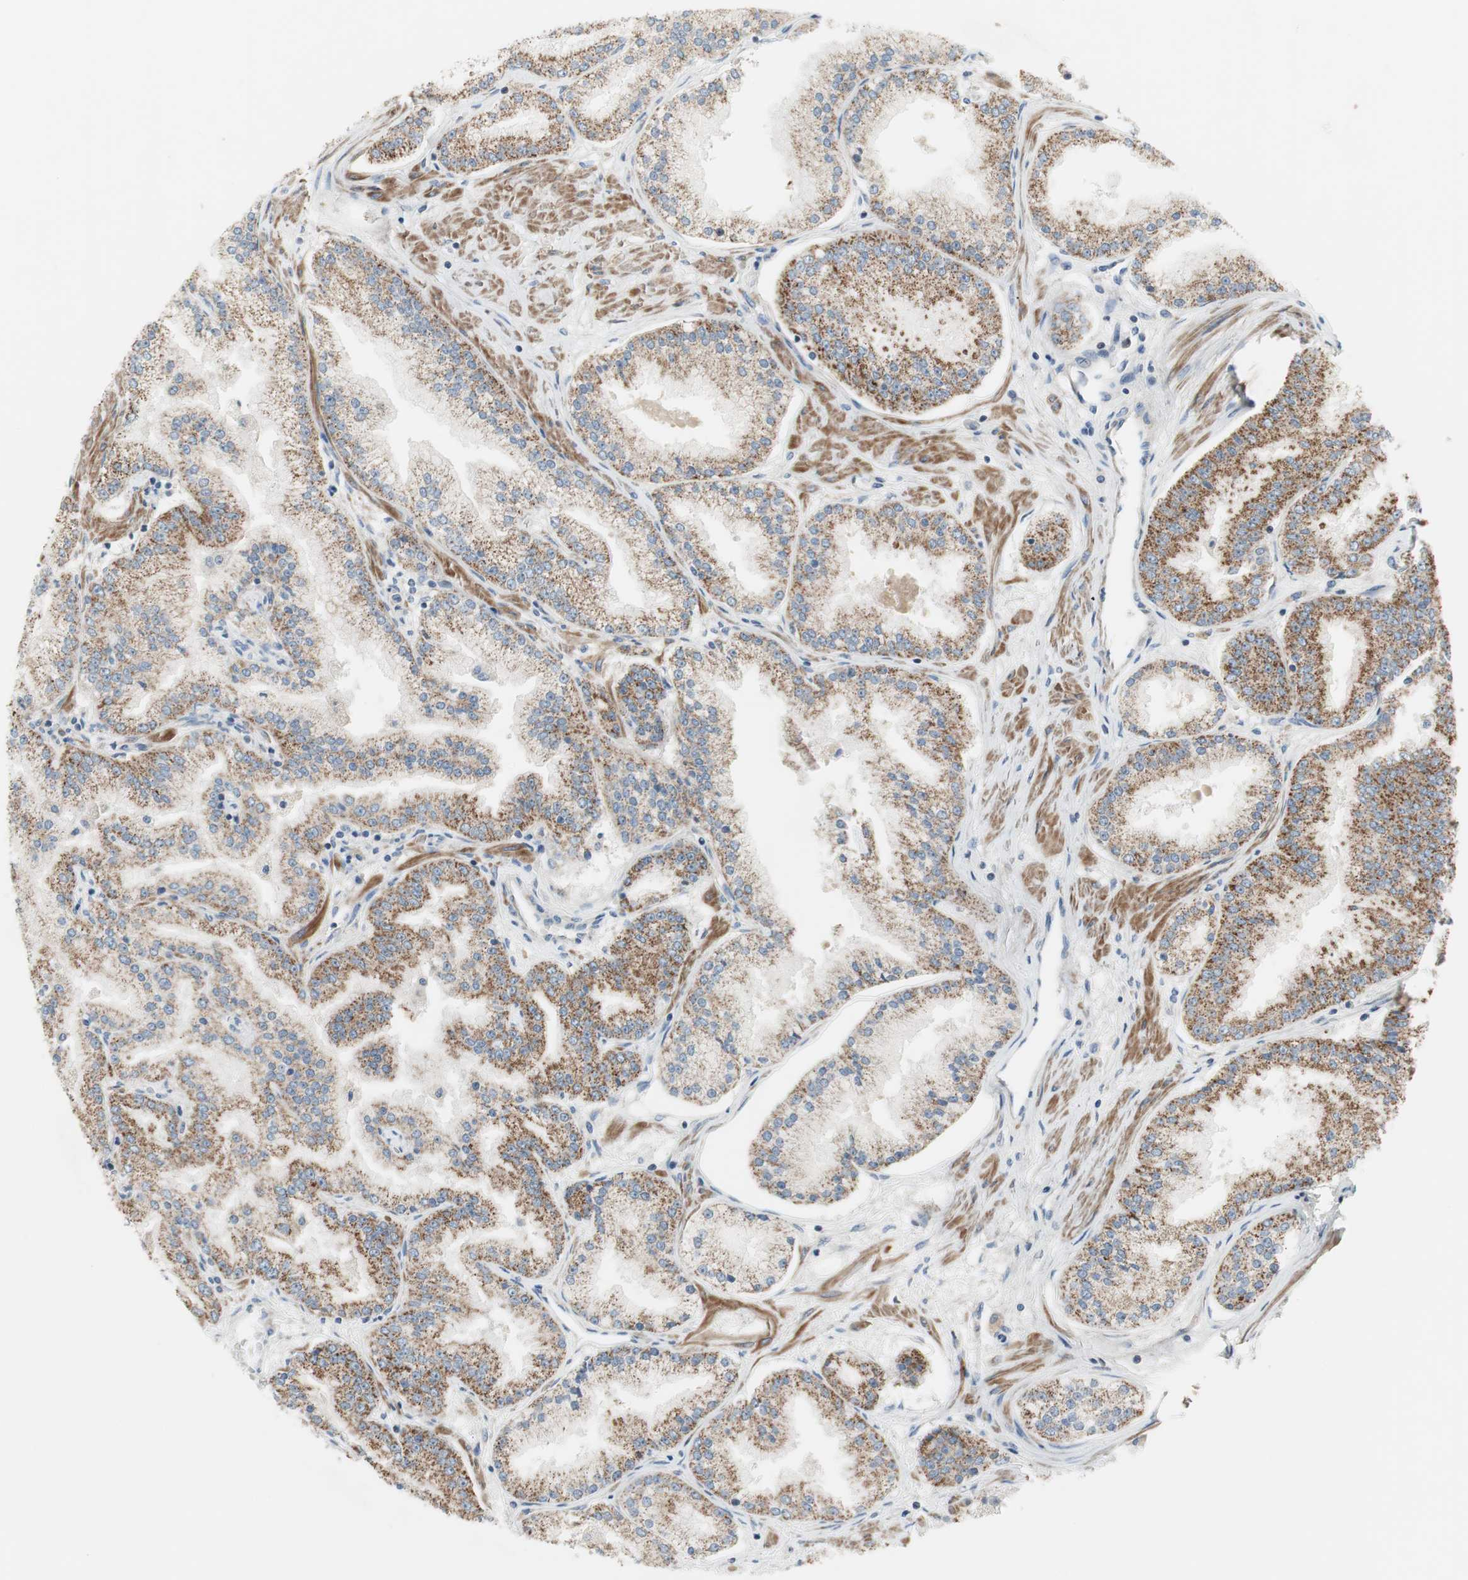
{"staining": {"intensity": "moderate", "quantity": ">75%", "location": "cytoplasmic/membranous"}, "tissue": "prostate cancer", "cell_type": "Tumor cells", "image_type": "cancer", "snomed": [{"axis": "morphology", "description": "Adenocarcinoma, High grade"}, {"axis": "topography", "description": "Prostate"}], "caption": "A brown stain shows moderate cytoplasmic/membranous positivity of a protein in prostate cancer tumor cells. (Stains: DAB in brown, nuclei in blue, Microscopy: brightfield microscopy at high magnification).", "gene": "TACR3", "patient": {"sex": "male", "age": 61}}